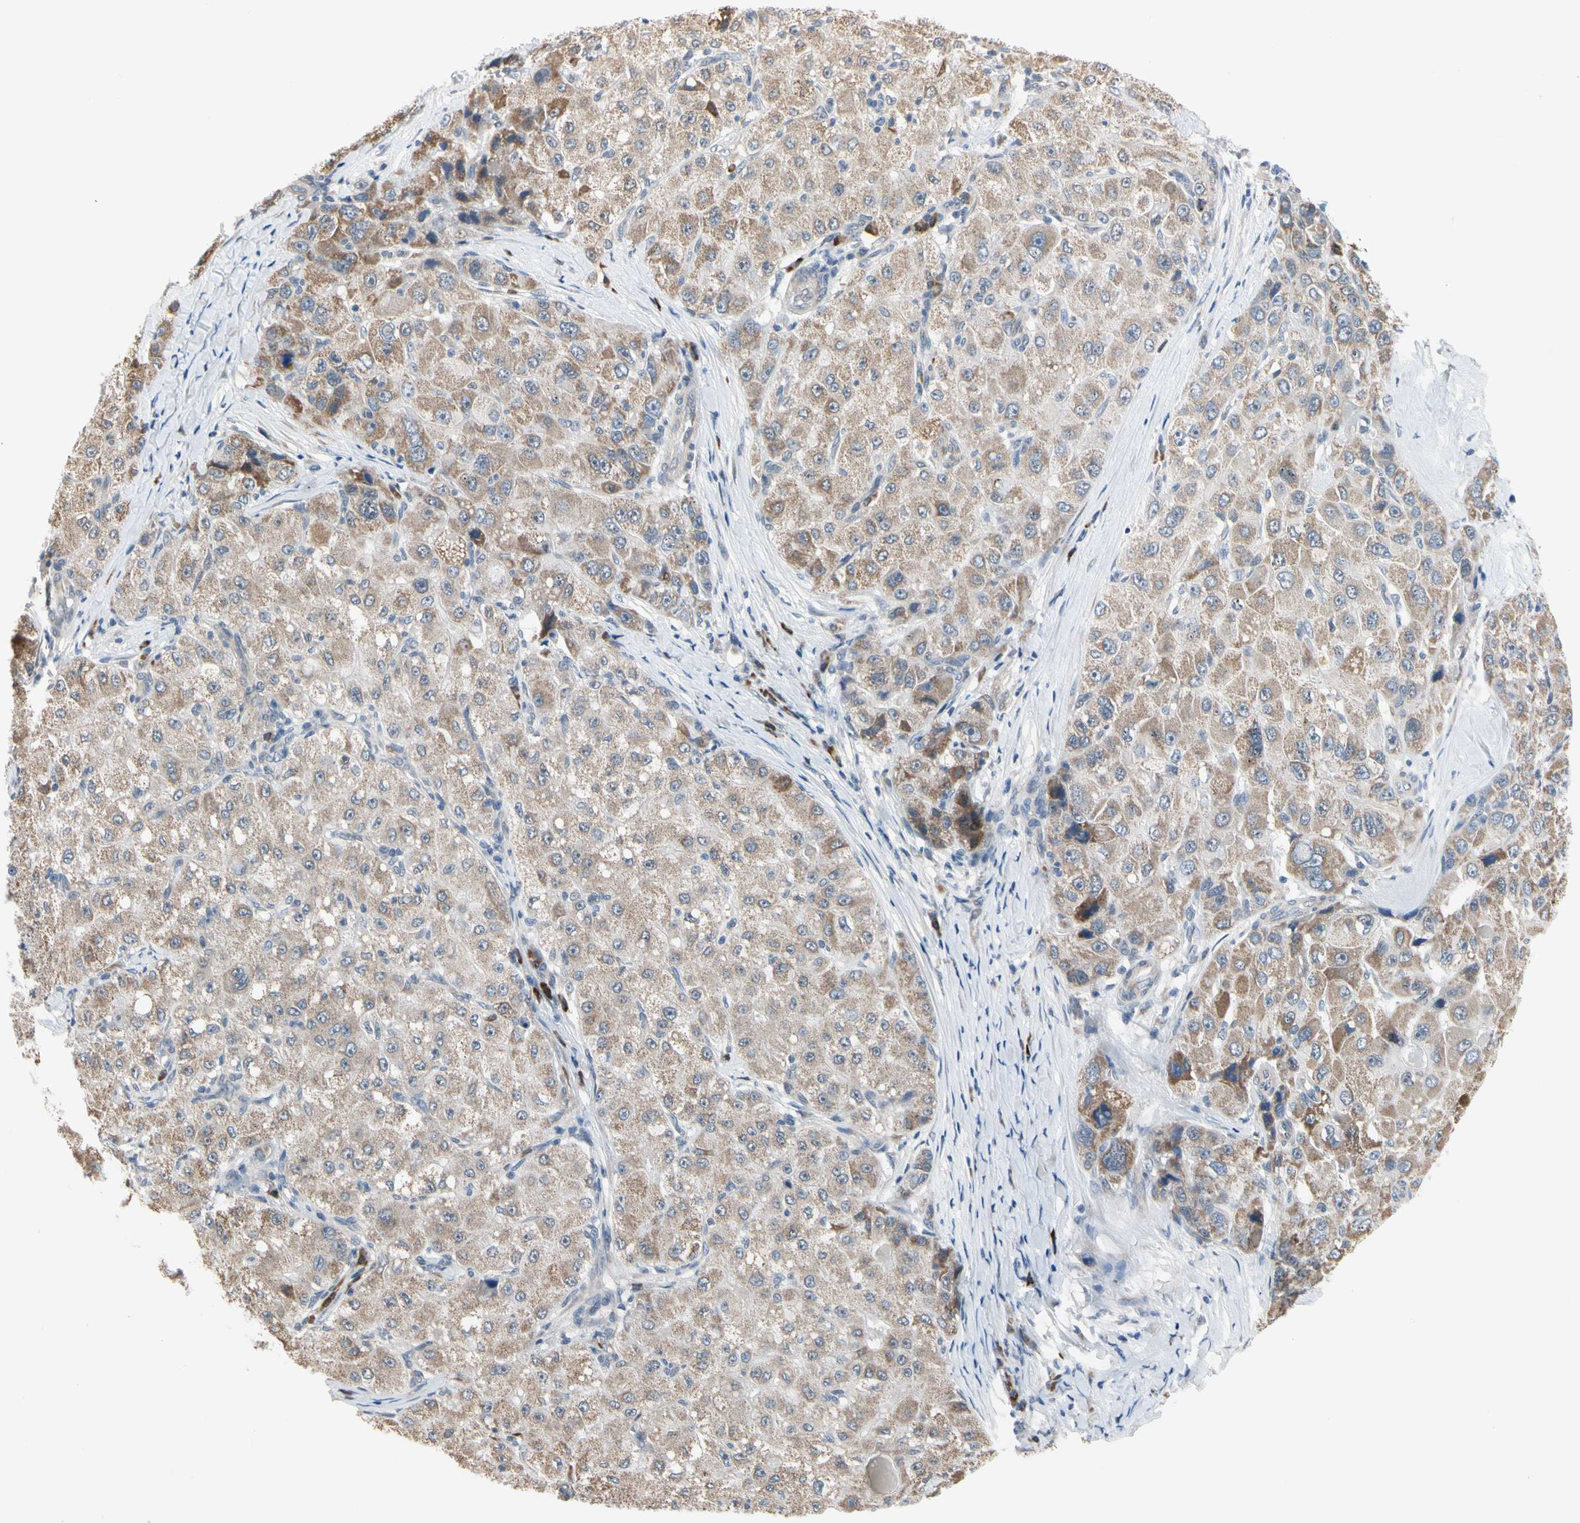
{"staining": {"intensity": "moderate", "quantity": ">75%", "location": "cytoplasmic/membranous"}, "tissue": "liver cancer", "cell_type": "Tumor cells", "image_type": "cancer", "snomed": [{"axis": "morphology", "description": "Carcinoma, Hepatocellular, NOS"}, {"axis": "topography", "description": "Liver"}], "caption": "Liver cancer (hepatocellular carcinoma) stained with a brown dye shows moderate cytoplasmic/membranous positive expression in about >75% of tumor cells.", "gene": "MARK1", "patient": {"sex": "male", "age": 80}}